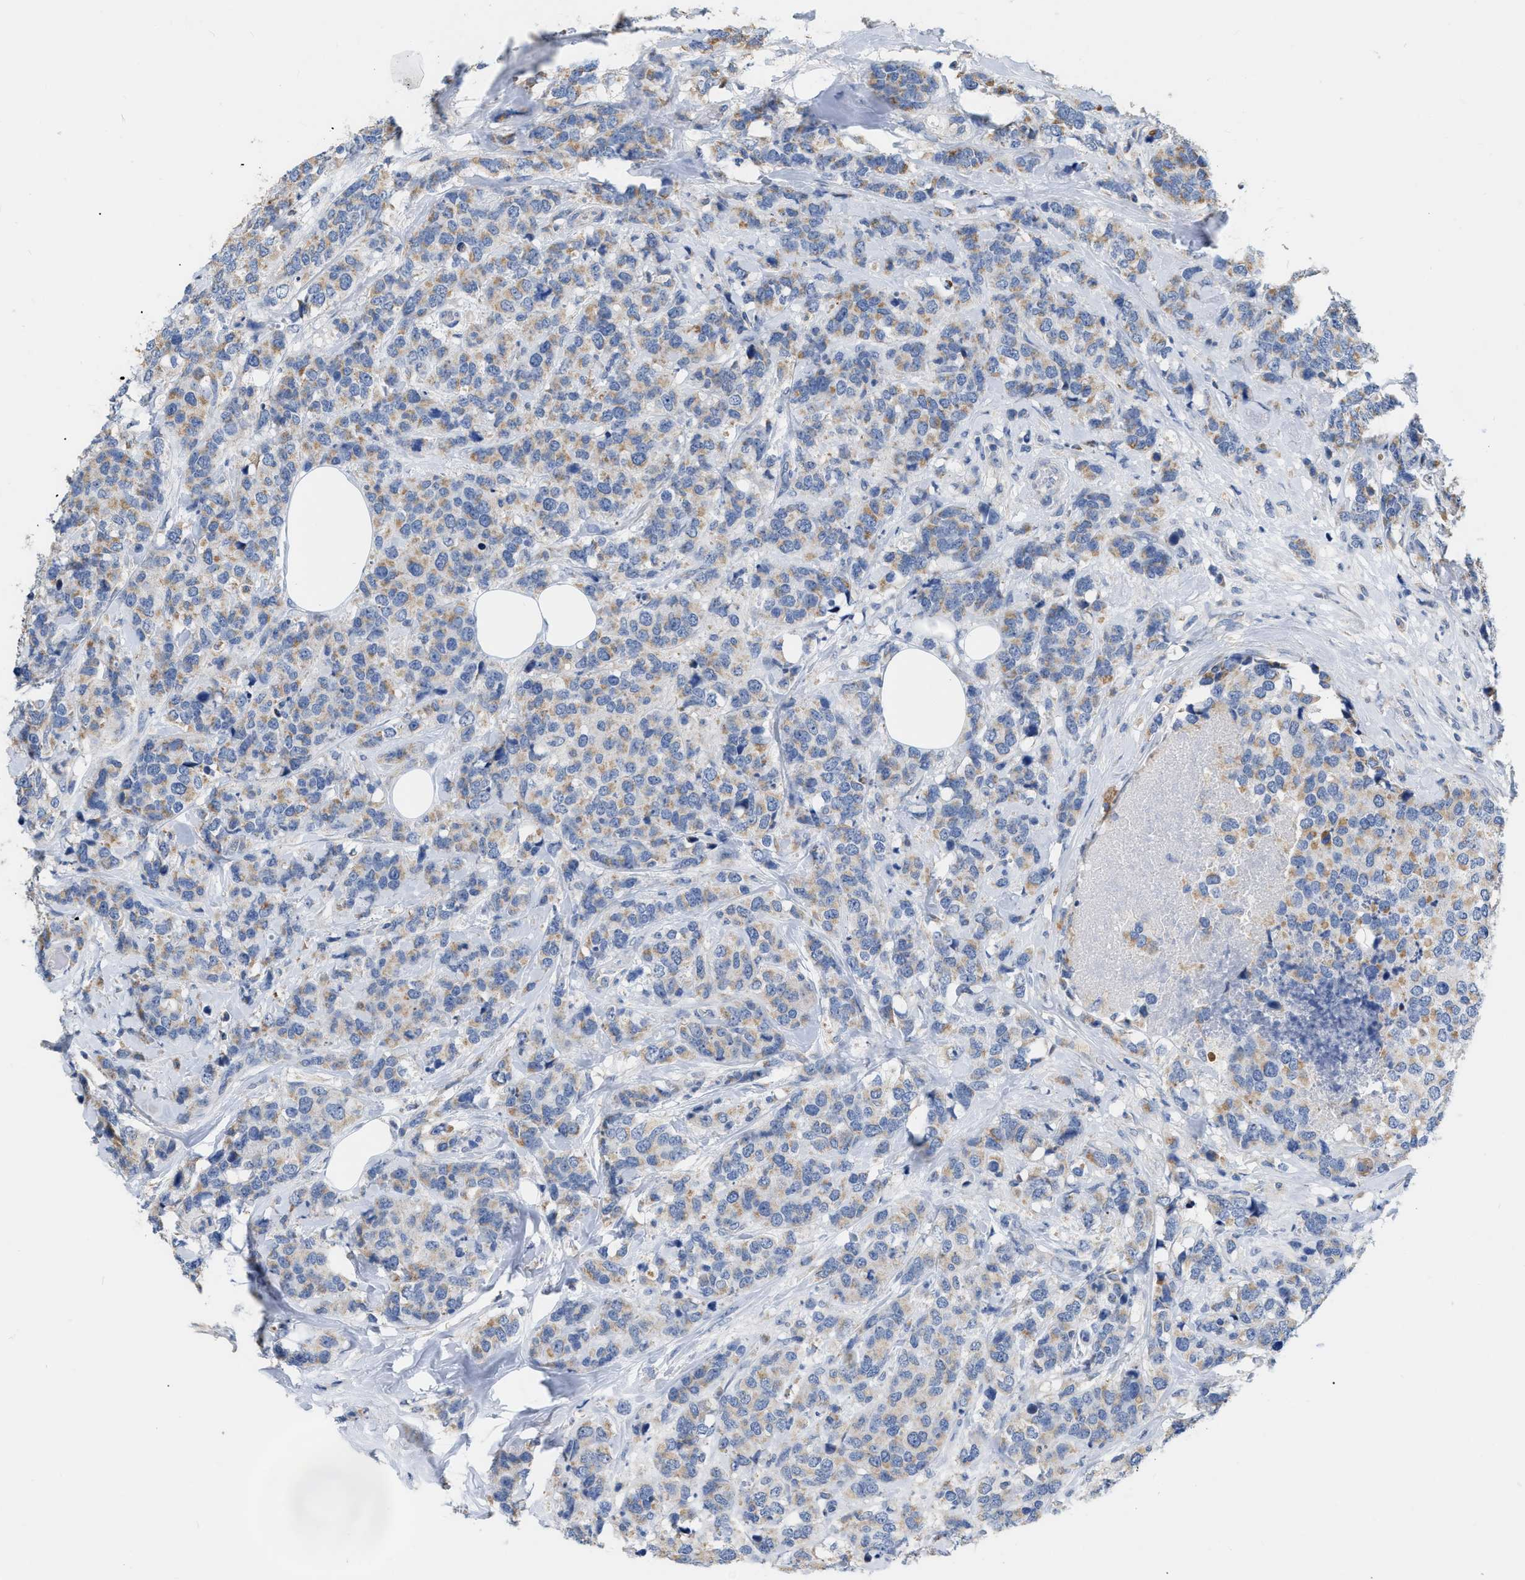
{"staining": {"intensity": "weak", "quantity": ">75%", "location": "cytoplasmic/membranous"}, "tissue": "breast cancer", "cell_type": "Tumor cells", "image_type": "cancer", "snomed": [{"axis": "morphology", "description": "Lobular carcinoma"}, {"axis": "topography", "description": "Breast"}], "caption": "Weak cytoplasmic/membranous protein positivity is appreciated in about >75% of tumor cells in lobular carcinoma (breast).", "gene": "DDX56", "patient": {"sex": "female", "age": 59}}